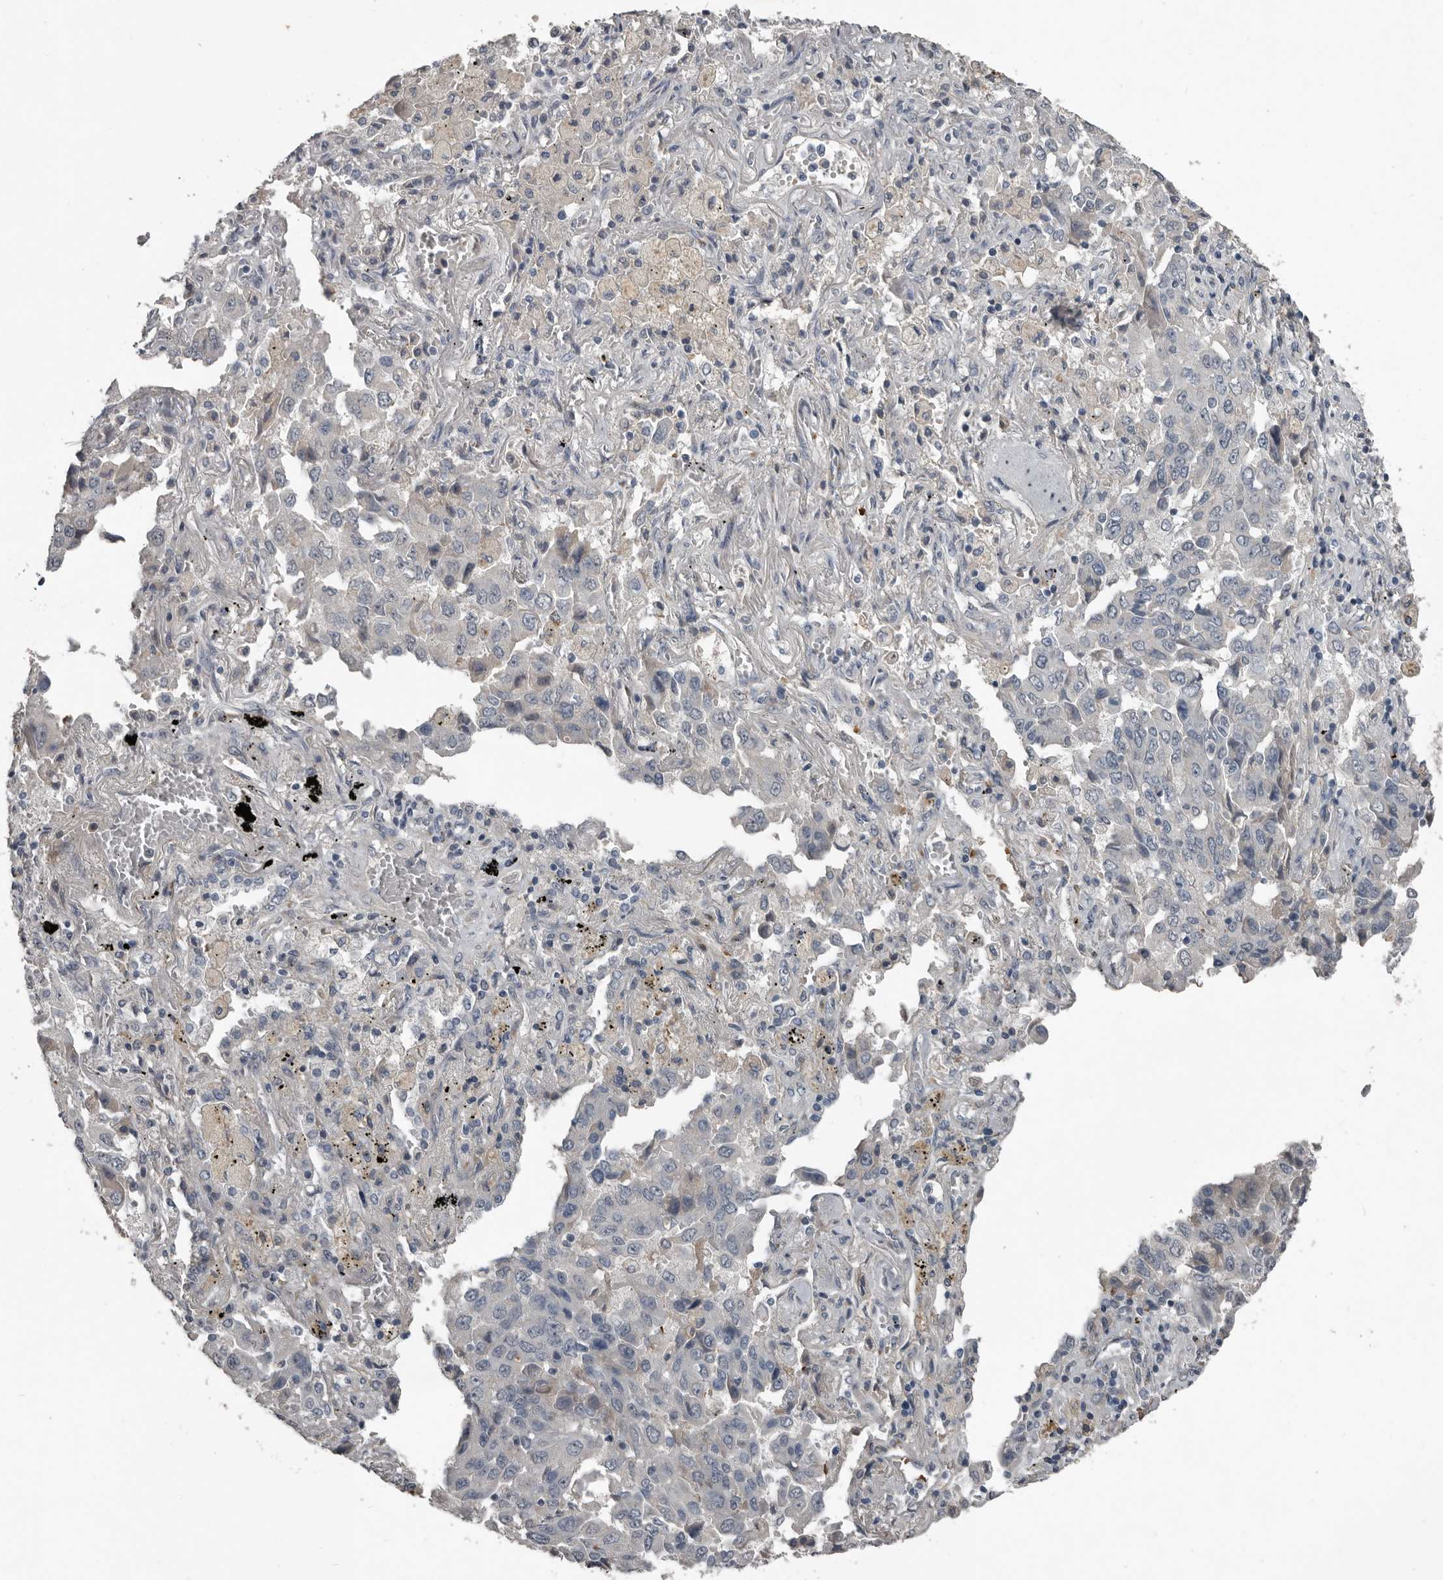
{"staining": {"intensity": "negative", "quantity": "none", "location": "none"}, "tissue": "lung cancer", "cell_type": "Tumor cells", "image_type": "cancer", "snomed": [{"axis": "morphology", "description": "Adenocarcinoma, NOS"}, {"axis": "topography", "description": "Lung"}], "caption": "Tumor cells show no significant expression in lung cancer (adenocarcinoma).", "gene": "C1orf216", "patient": {"sex": "female", "age": 65}}